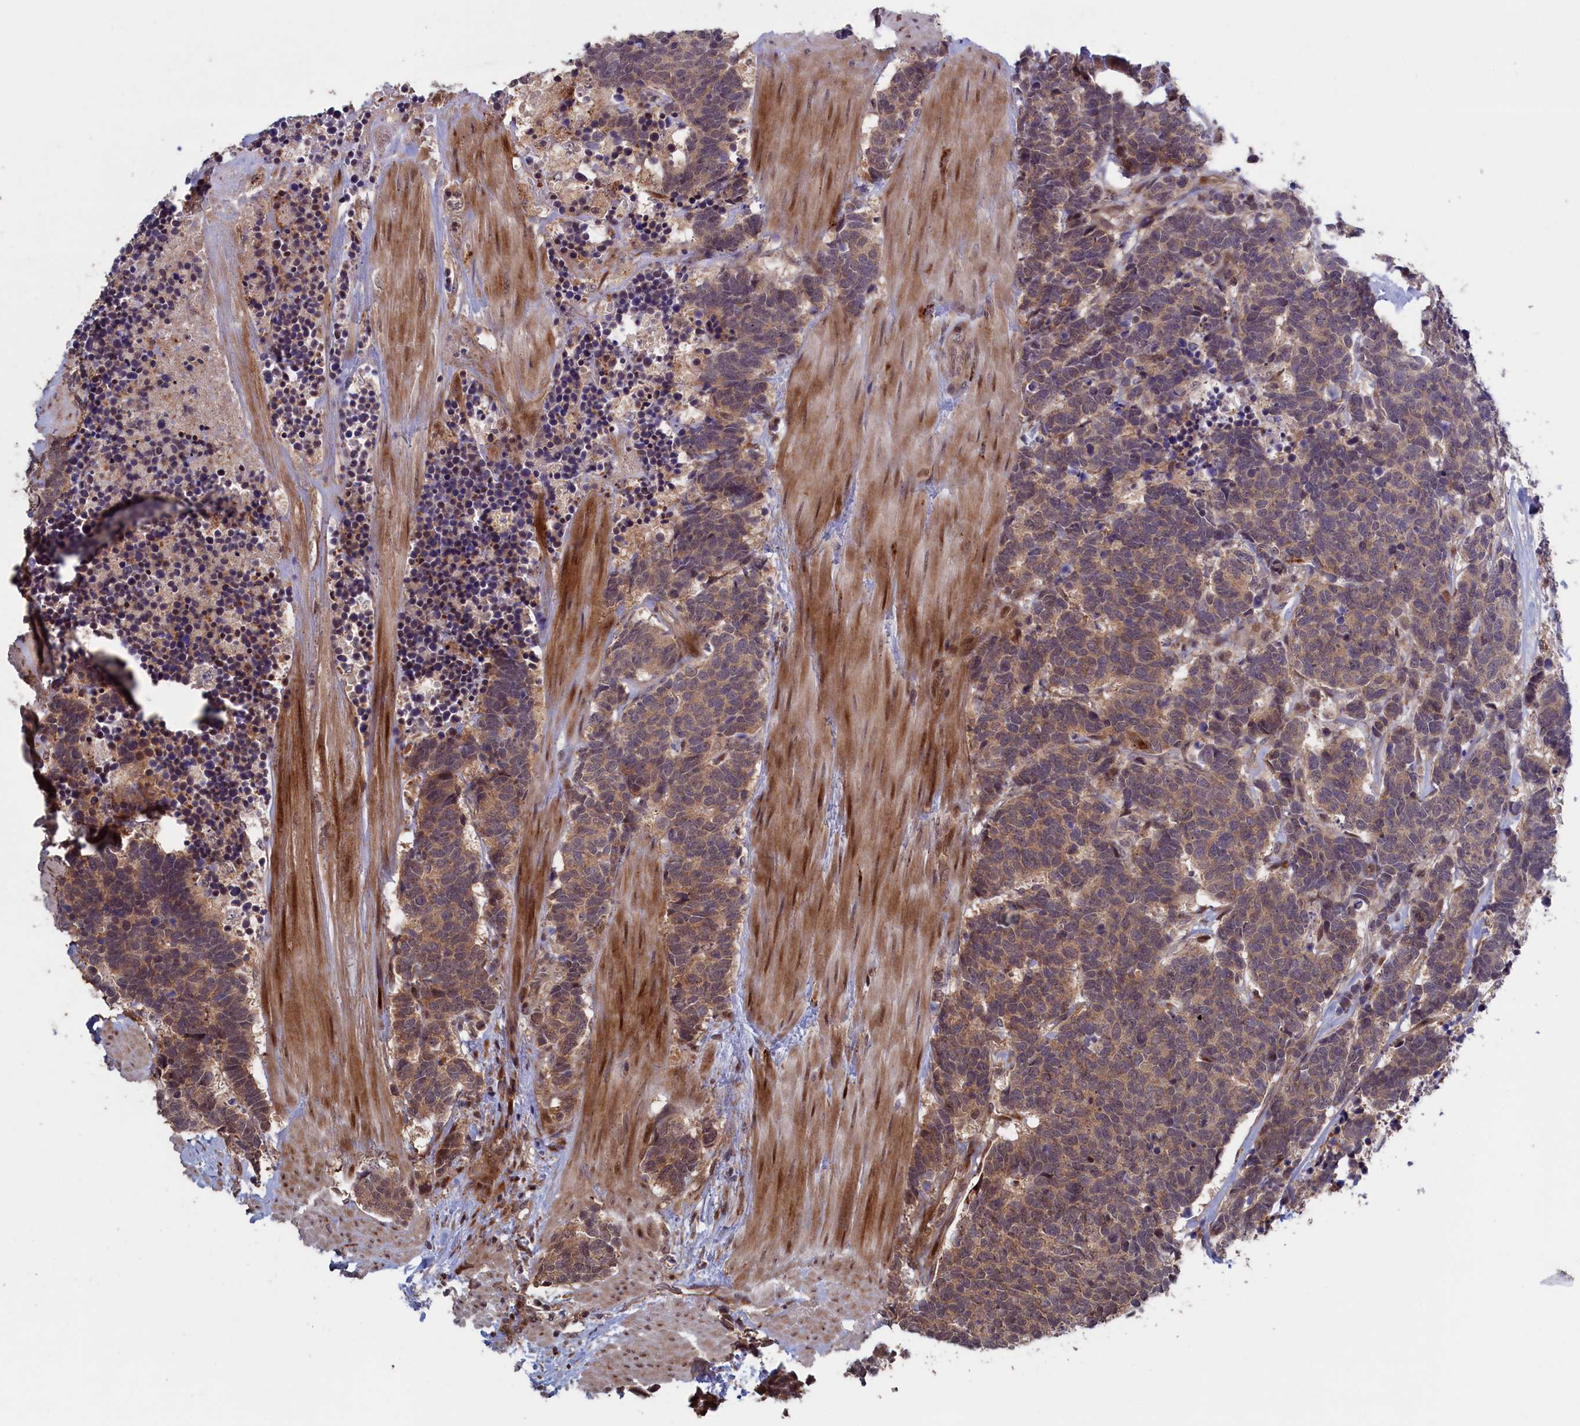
{"staining": {"intensity": "moderate", "quantity": "25%-75%", "location": "cytoplasmic/membranous"}, "tissue": "carcinoid", "cell_type": "Tumor cells", "image_type": "cancer", "snomed": [{"axis": "morphology", "description": "Carcinoma, NOS"}, {"axis": "morphology", "description": "Carcinoid, malignant, NOS"}, {"axis": "topography", "description": "Urinary bladder"}], "caption": "Tumor cells show moderate cytoplasmic/membranous staining in about 25%-75% of cells in carcinoid.", "gene": "LSG1", "patient": {"sex": "male", "age": 57}}